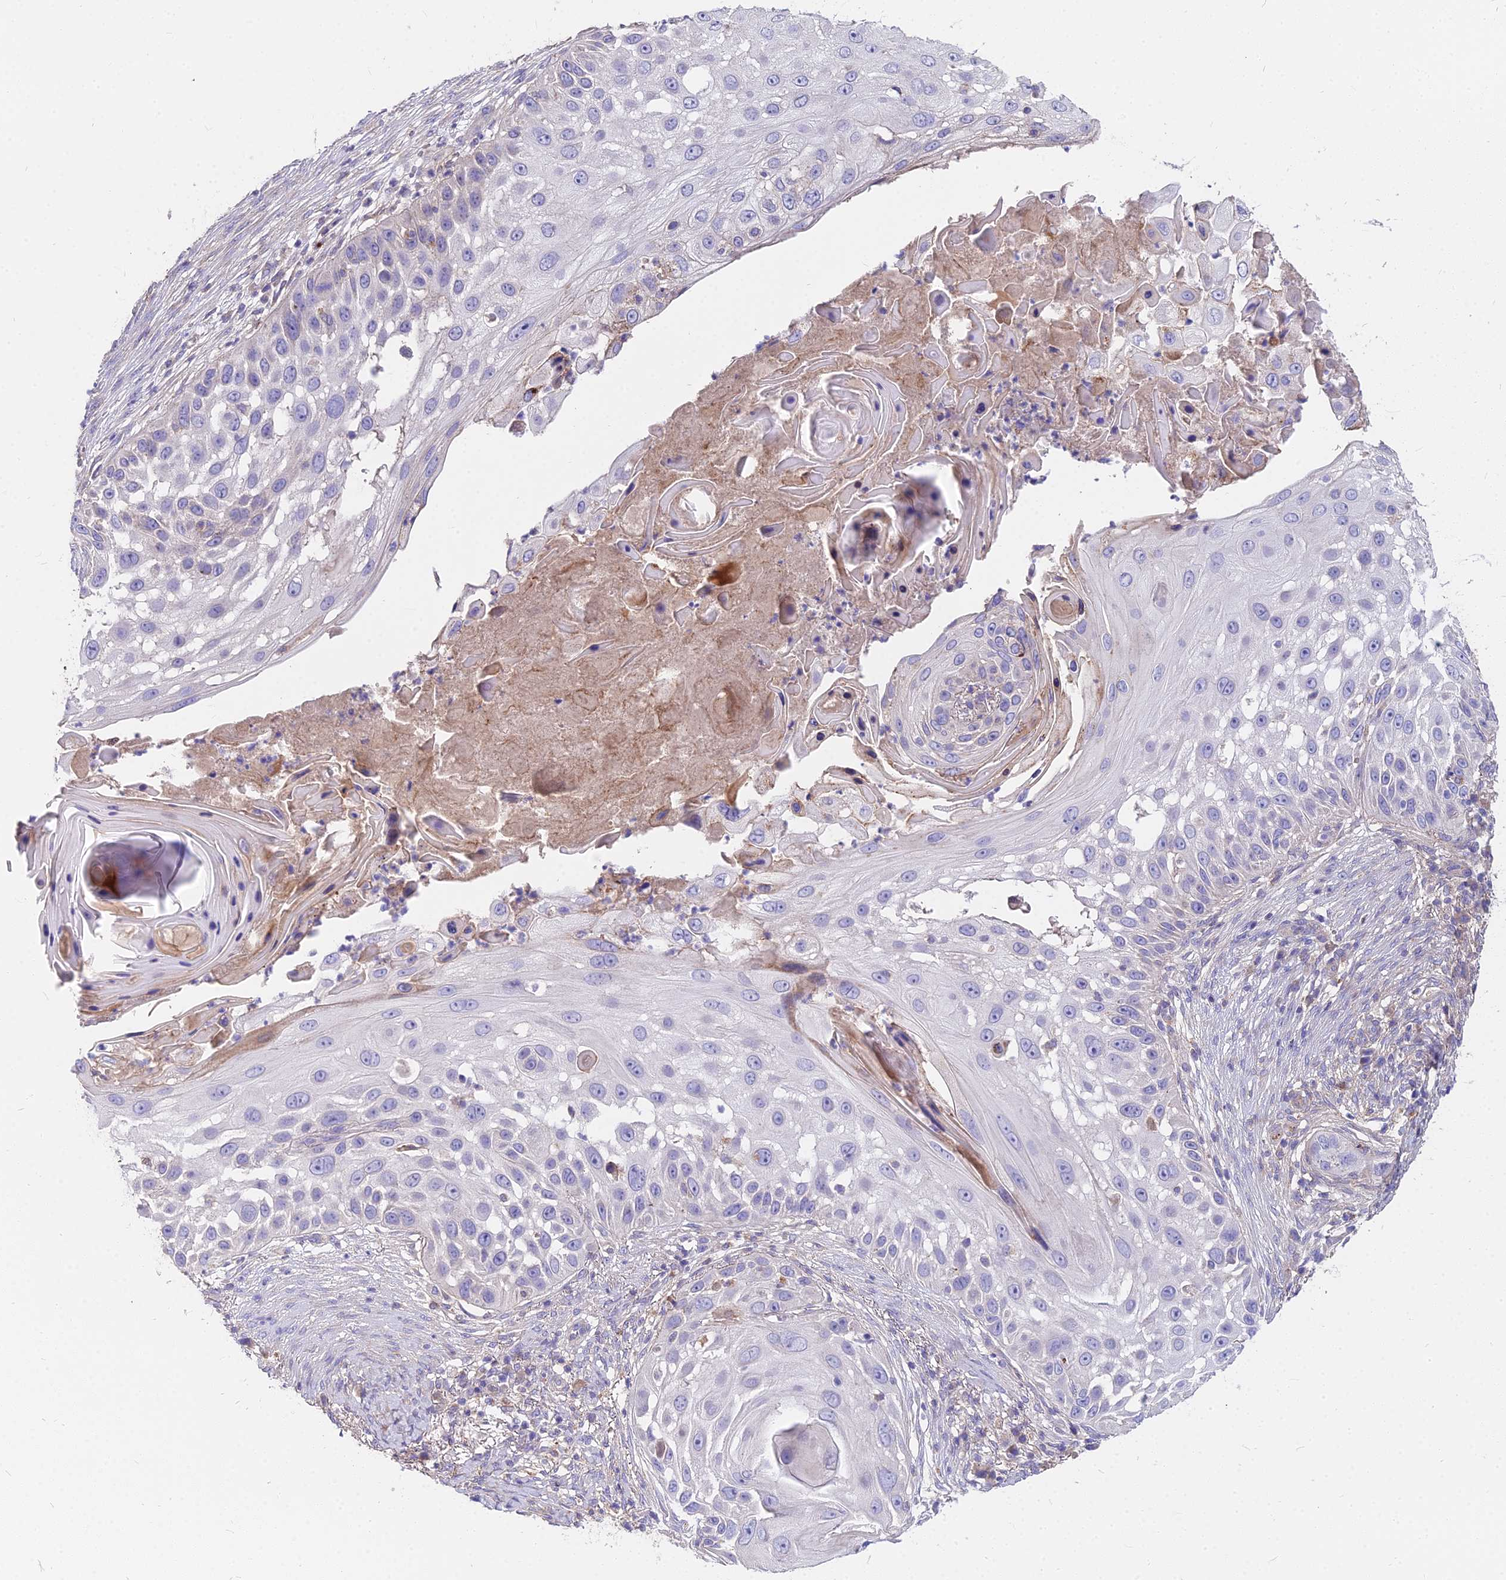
{"staining": {"intensity": "negative", "quantity": "none", "location": "none"}, "tissue": "skin cancer", "cell_type": "Tumor cells", "image_type": "cancer", "snomed": [{"axis": "morphology", "description": "Squamous cell carcinoma, NOS"}, {"axis": "topography", "description": "Skin"}], "caption": "Immunohistochemistry (IHC) photomicrograph of human squamous cell carcinoma (skin) stained for a protein (brown), which demonstrates no positivity in tumor cells.", "gene": "FRMPD1", "patient": {"sex": "female", "age": 44}}